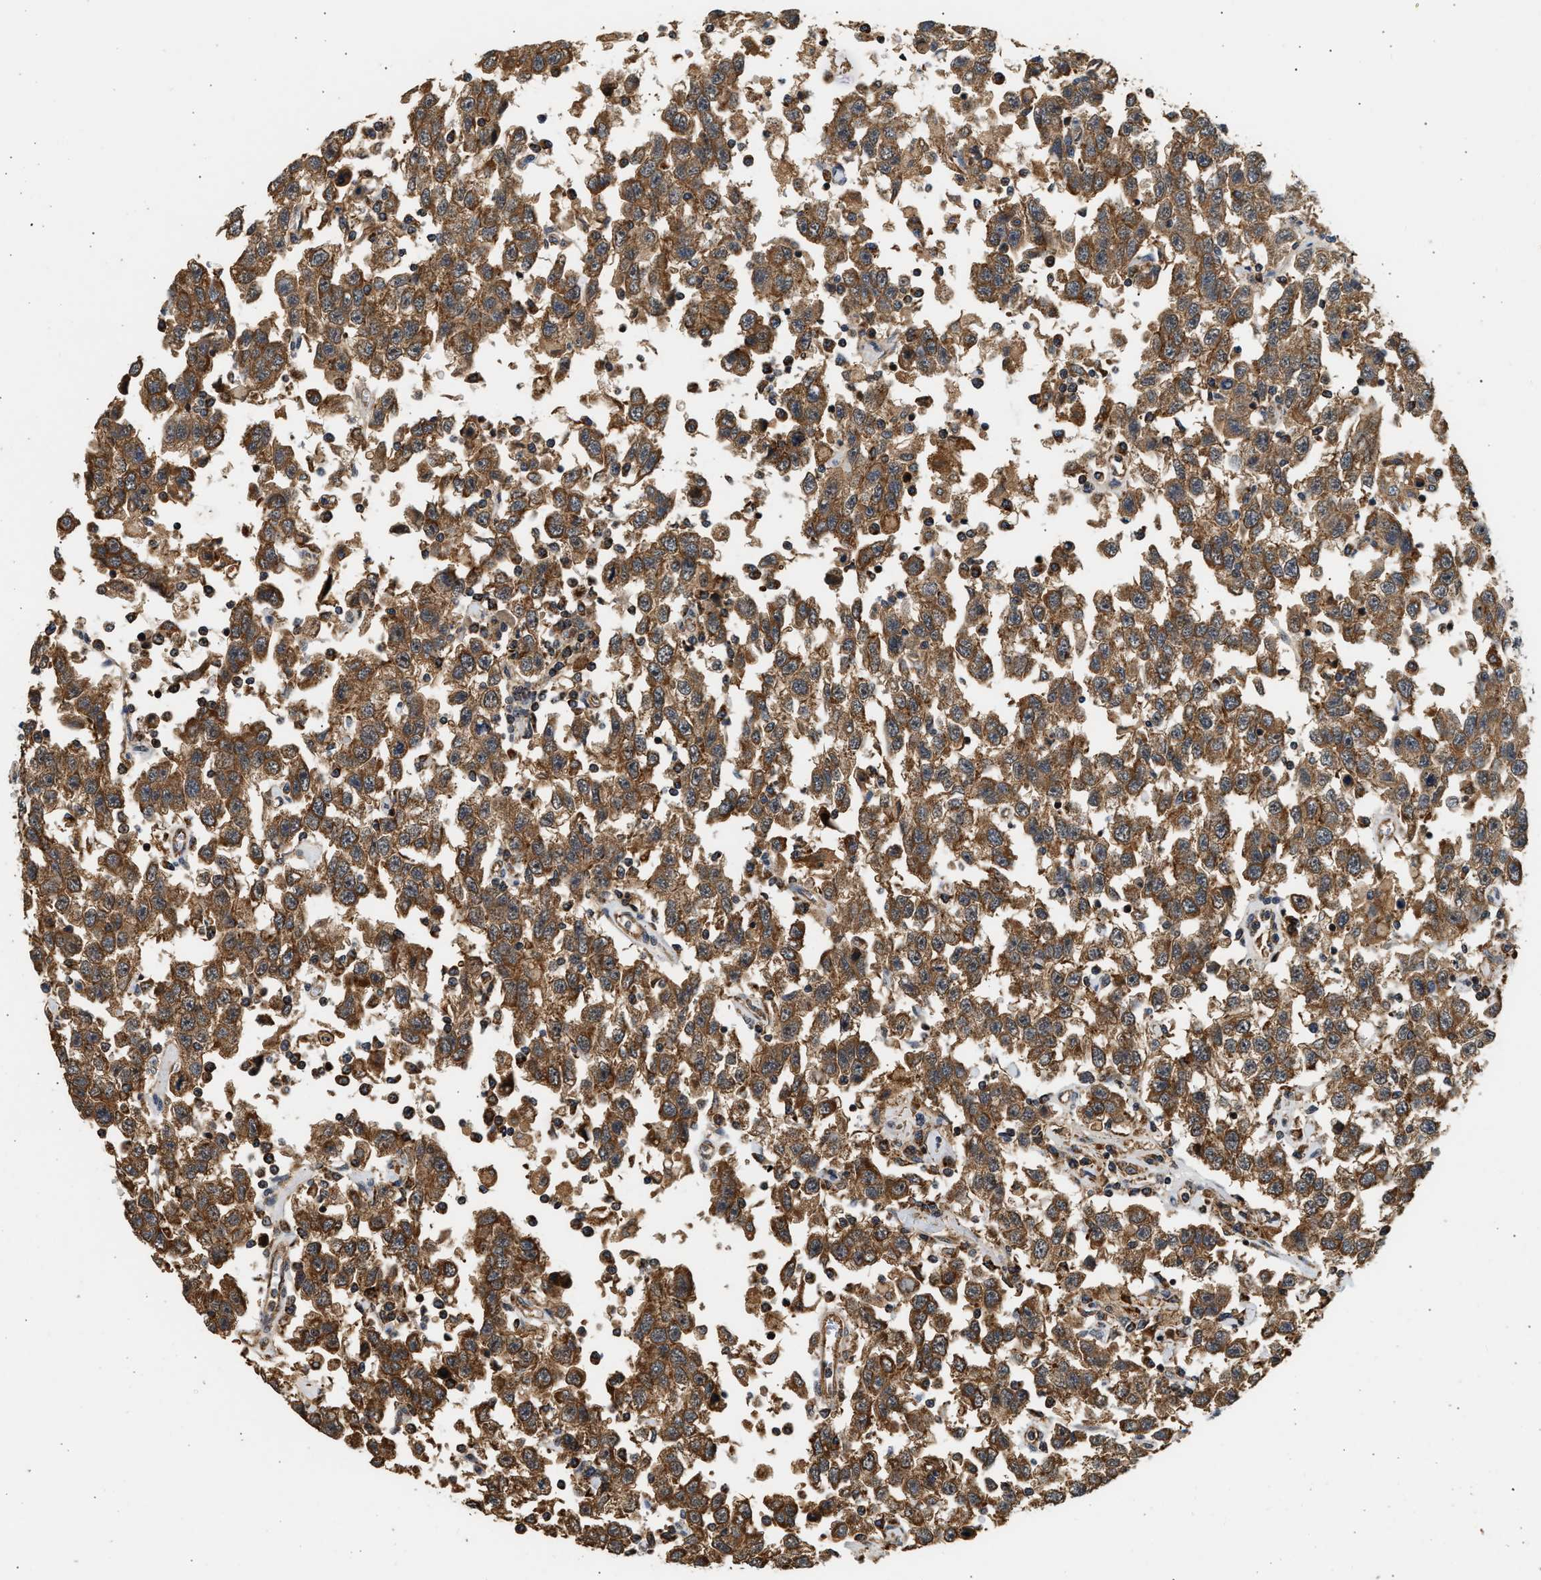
{"staining": {"intensity": "strong", "quantity": ">75%", "location": "cytoplasmic/membranous"}, "tissue": "testis cancer", "cell_type": "Tumor cells", "image_type": "cancer", "snomed": [{"axis": "morphology", "description": "Seminoma, NOS"}, {"axis": "topography", "description": "Testis"}], "caption": "Tumor cells display strong cytoplasmic/membranous expression in approximately >75% of cells in testis cancer.", "gene": "DUSP14", "patient": {"sex": "male", "age": 41}}